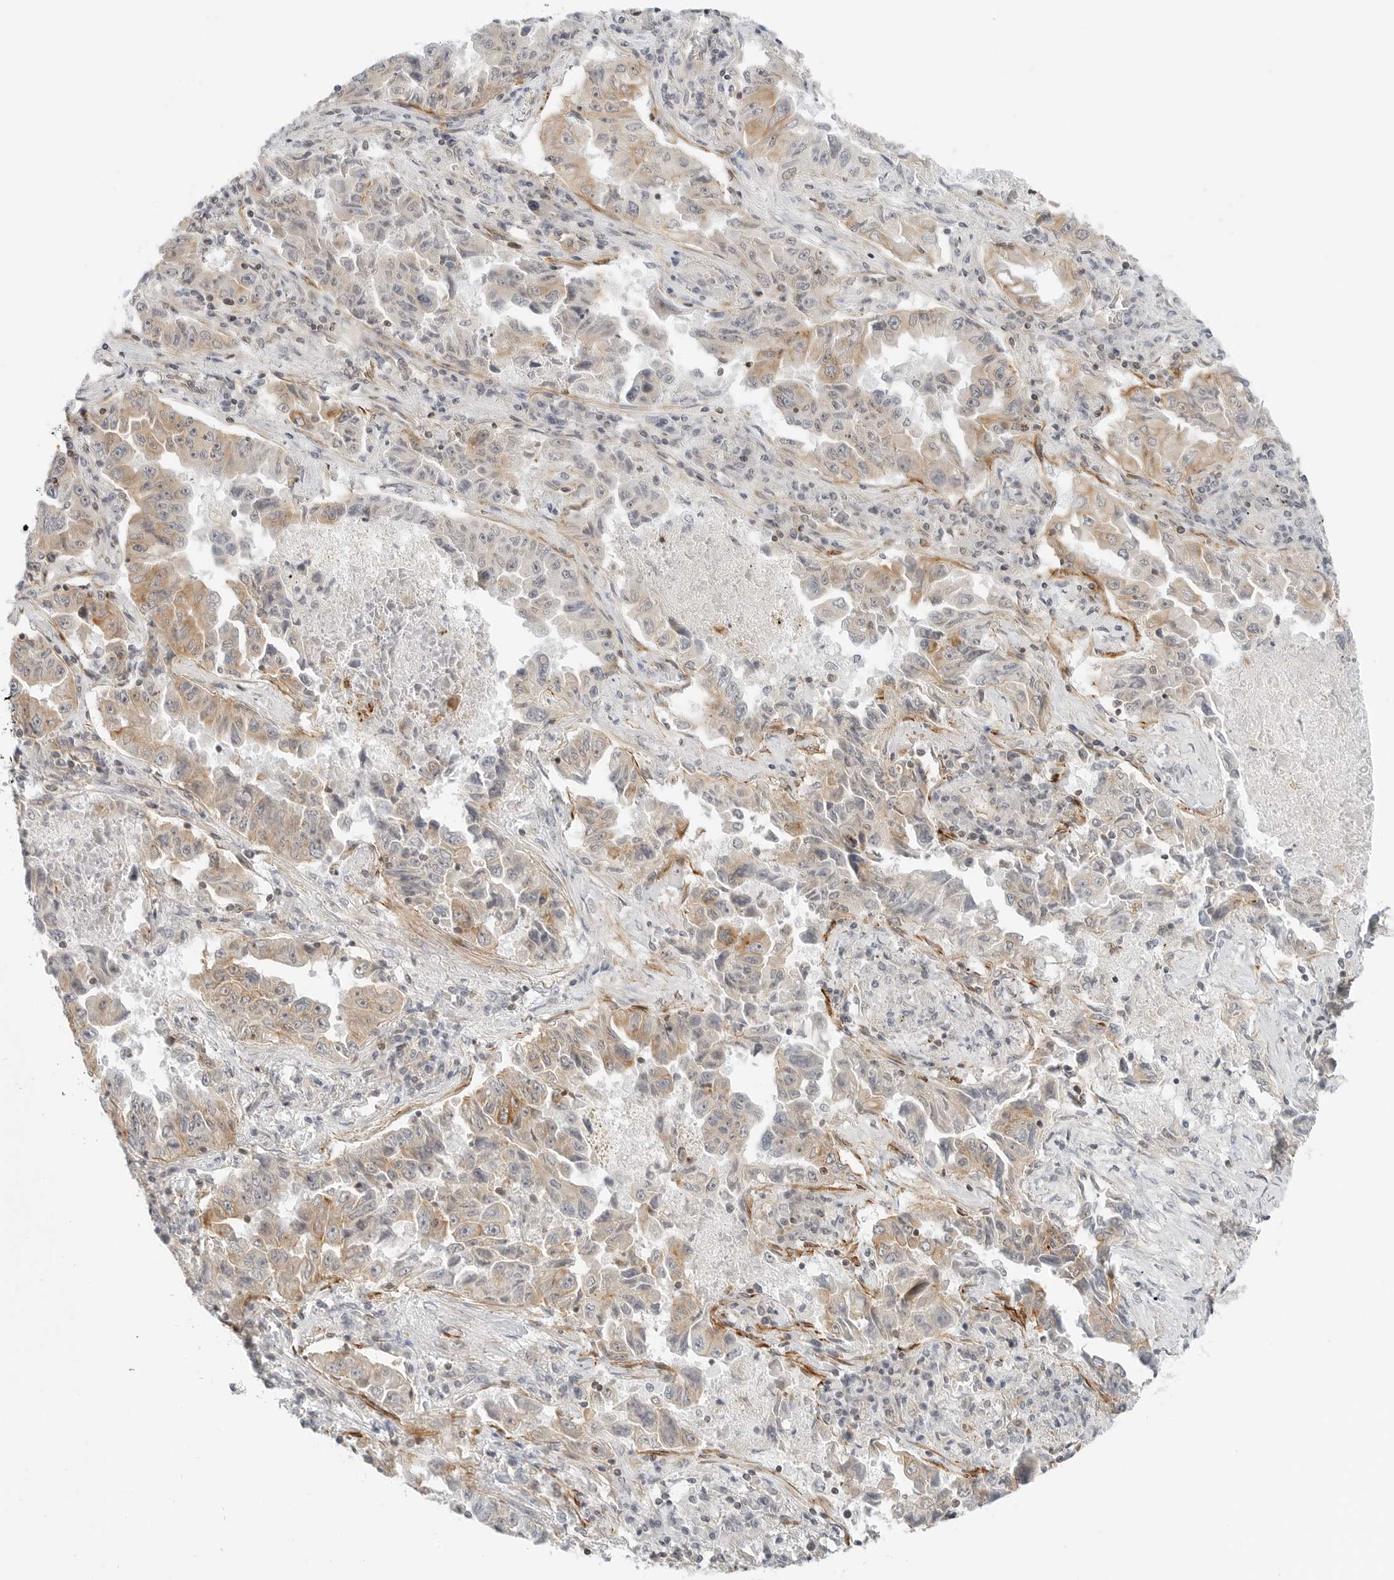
{"staining": {"intensity": "weak", "quantity": ">75%", "location": "cytoplasmic/membranous"}, "tissue": "lung cancer", "cell_type": "Tumor cells", "image_type": "cancer", "snomed": [{"axis": "morphology", "description": "Adenocarcinoma, NOS"}, {"axis": "topography", "description": "Lung"}], "caption": "Tumor cells display low levels of weak cytoplasmic/membranous positivity in about >75% of cells in human lung cancer (adenocarcinoma).", "gene": "IQCC", "patient": {"sex": "female", "age": 51}}